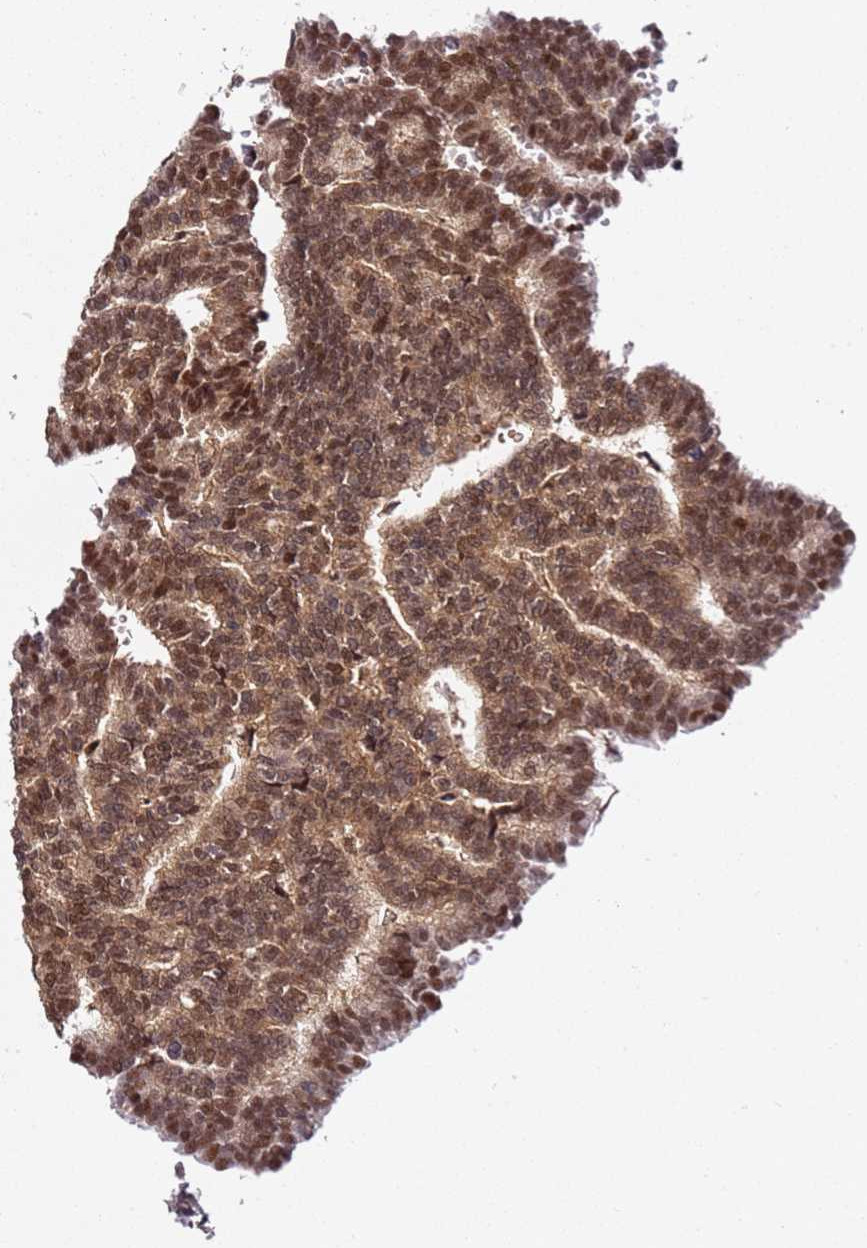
{"staining": {"intensity": "moderate", "quantity": ">75%", "location": "cytoplasmic/membranous,nuclear"}, "tissue": "thyroid cancer", "cell_type": "Tumor cells", "image_type": "cancer", "snomed": [{"axis": "morphology", "description": "Papillary adenocarcinoma, NOS"}, {"axis": "topography", "description": "Thyroid gland"}], "caption": "Thyroid papillary adenocarcinoma was stained to show a protein in brown. There is medium levels of moderate cytoplasmic/membranous and nuclear staining in about >75% of tumor cells. (IHC, brightfield microscopy, high magnification).", "gene": "RGS18", "patient": {"sex": "female", "age": 35}}